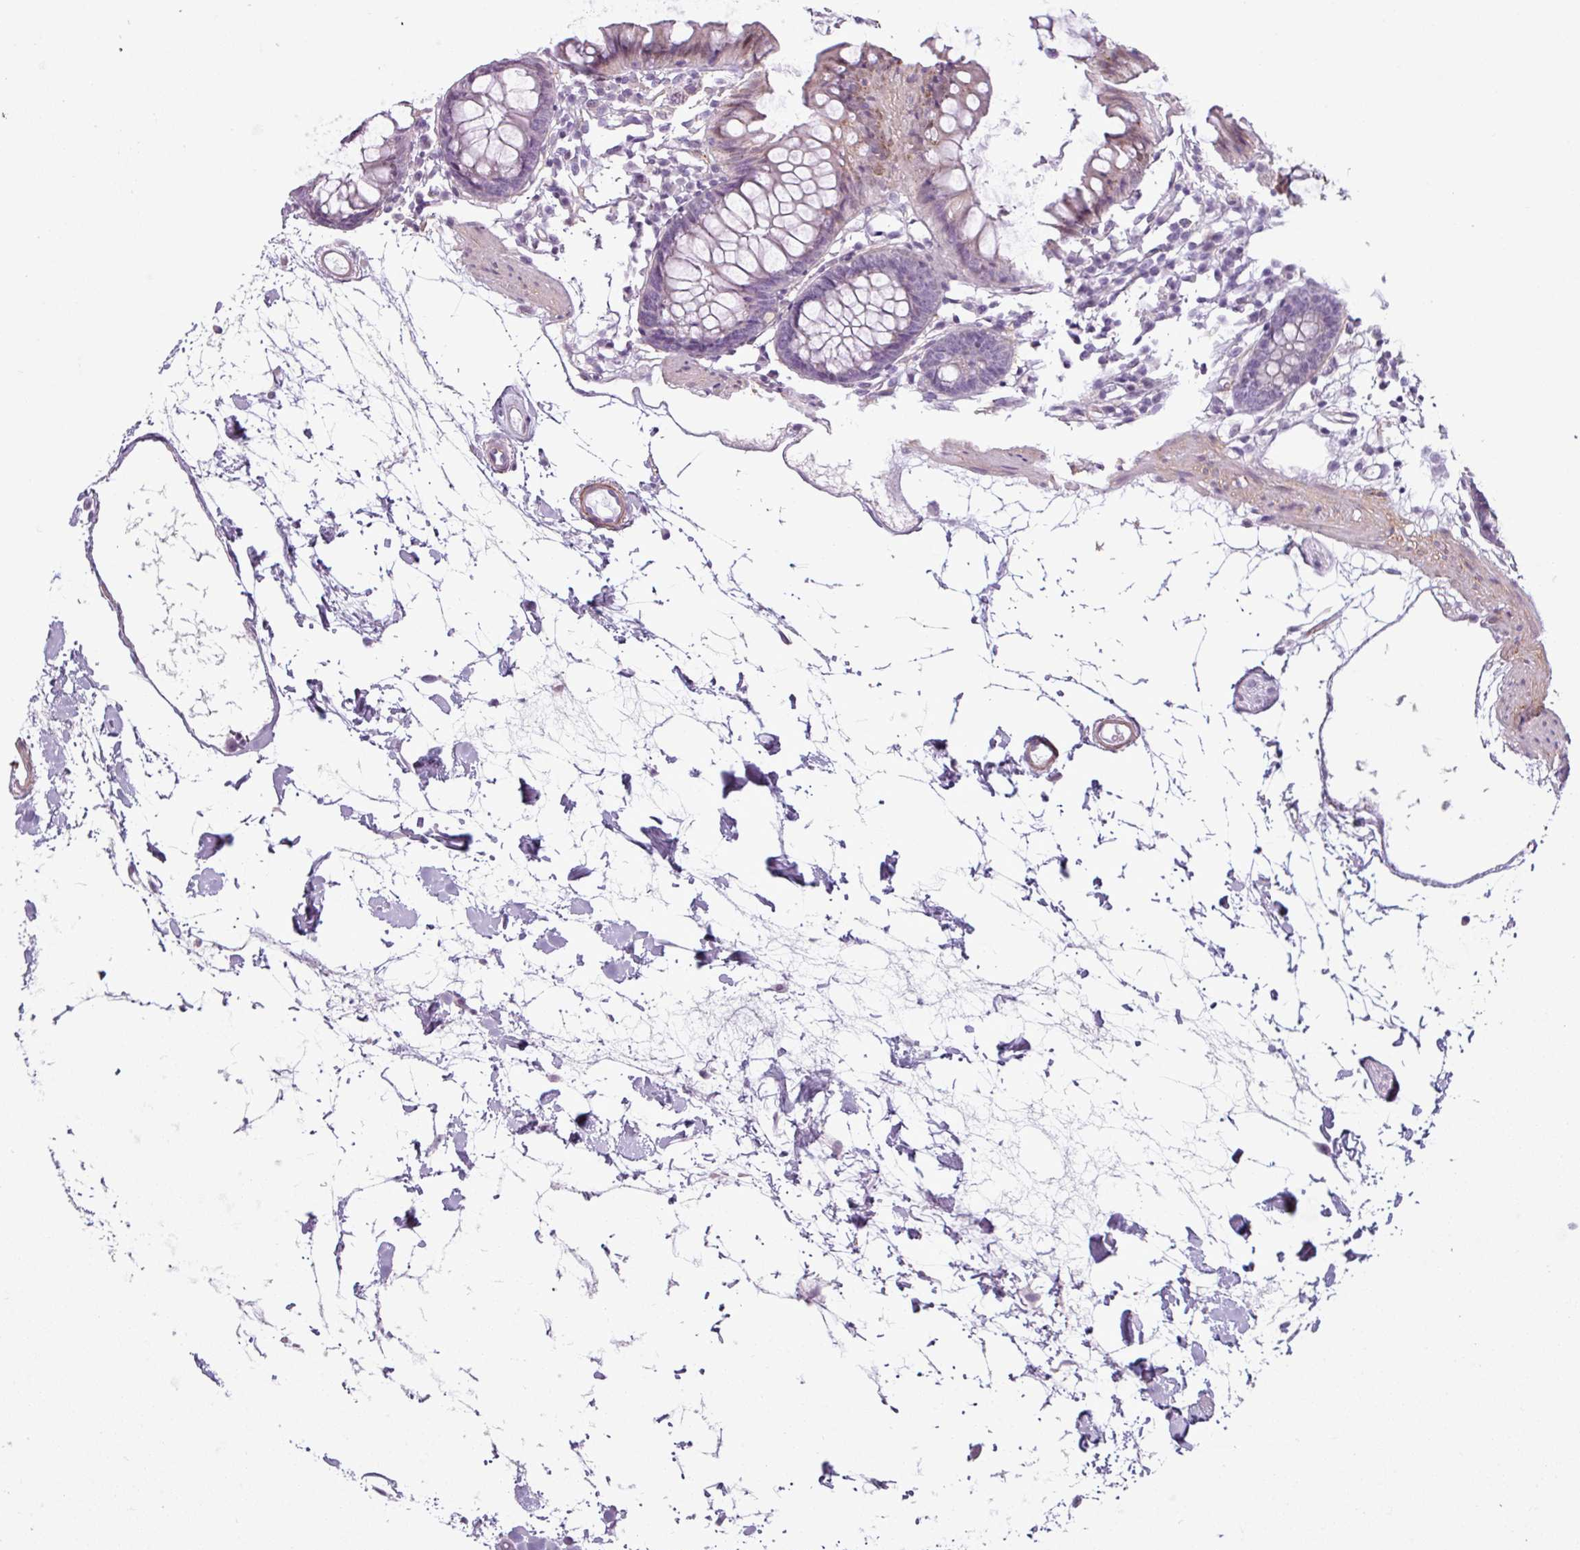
{"staining": {"intensity": "moderate", "quantity": ">75%", "location": "cytoplasmic/membranous"}, "tissue": "colon", "cell_type": "Endothelial cells", "image_type": "normal", "snomed": [{"axis": "morphology", "description": "Normal tissue, NOS"}, {"axis": "topography", "description": "Colon"}], "caption": "Colon stained for a protein (brown) reveals moderate cytoplasmic/membranous positive expression in about >75% of endothelial cells.", "gene": "ATP10A", "patient": {"sex": "female", "age": 84}}